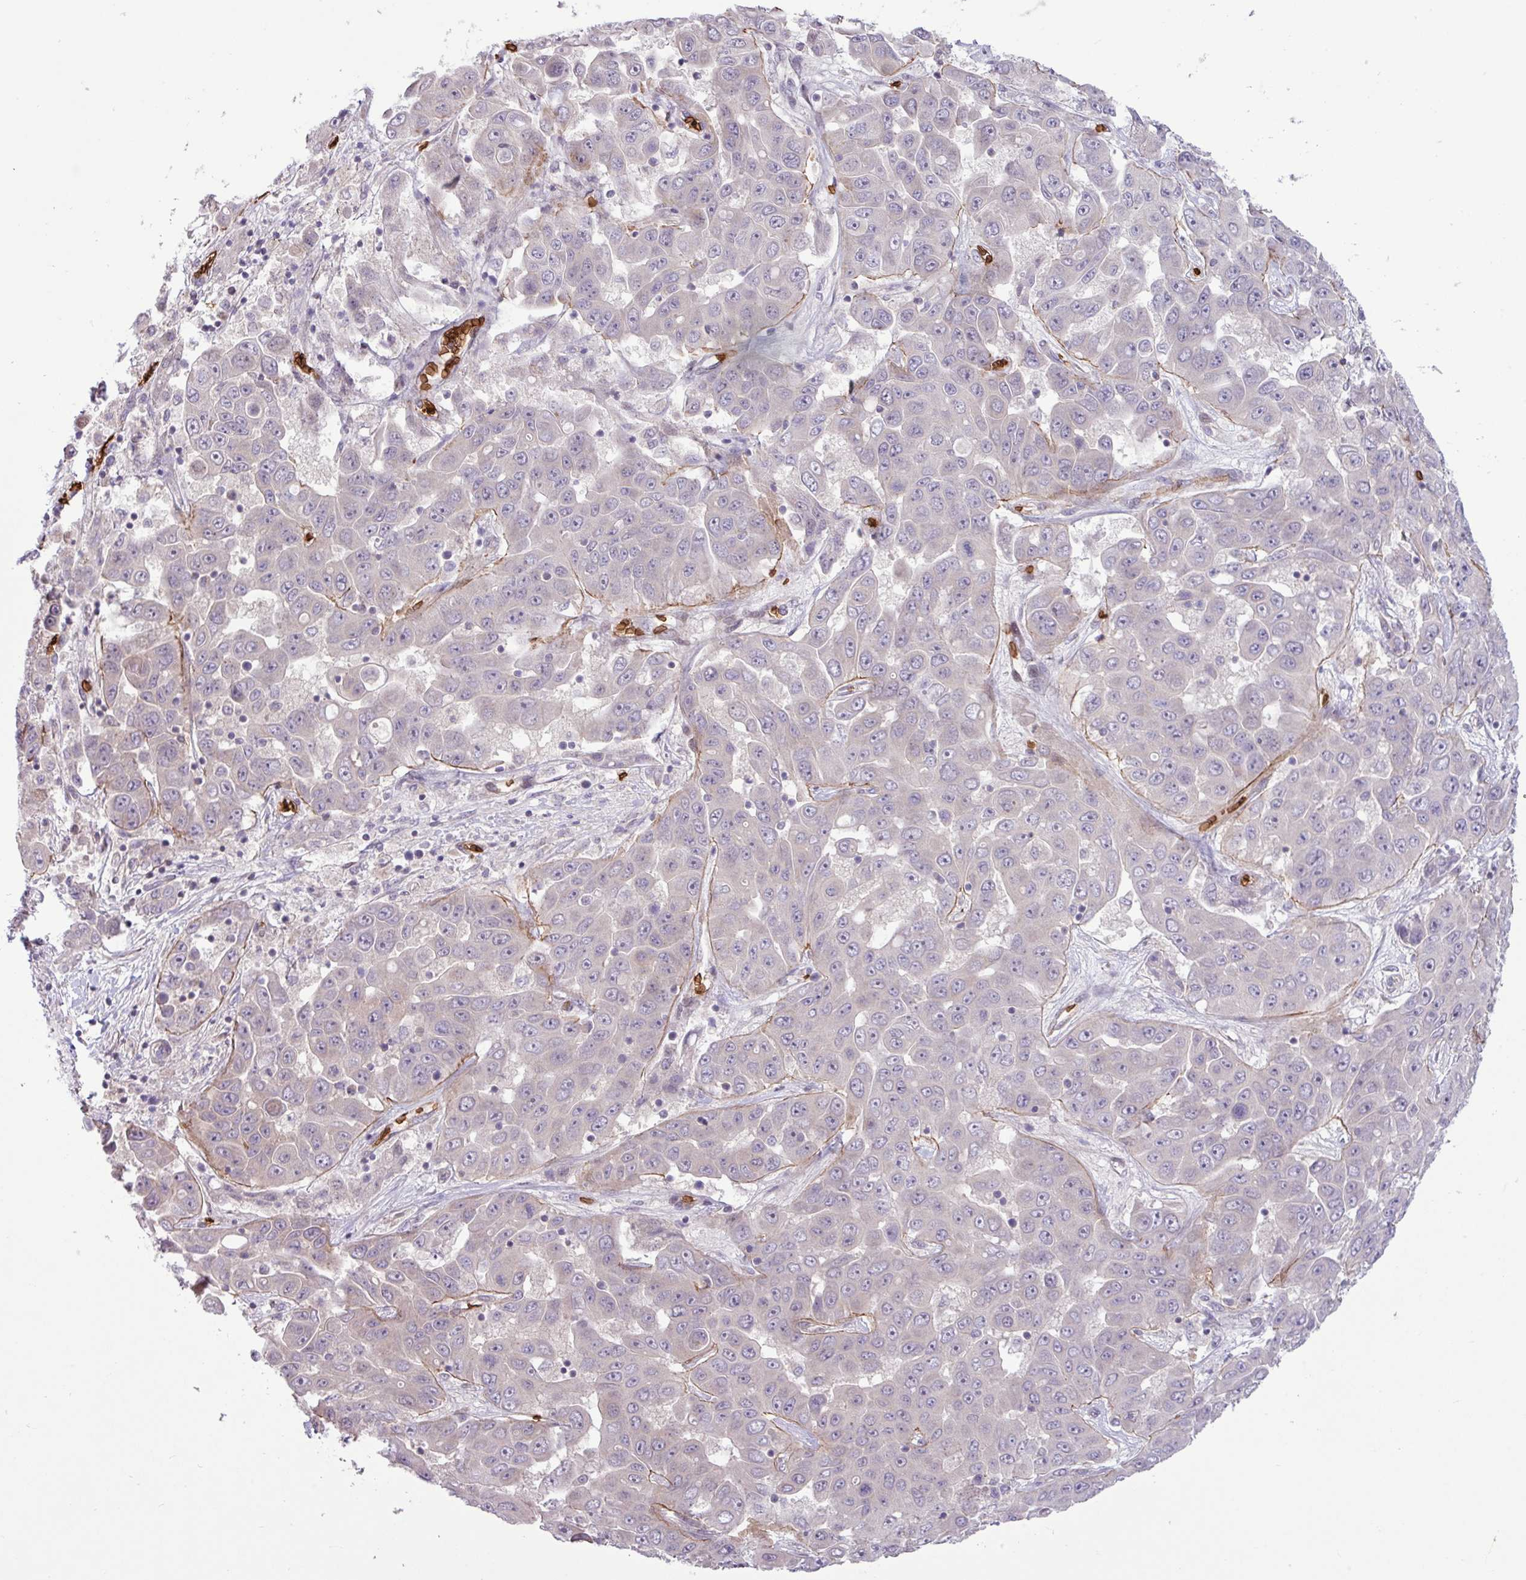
{"staining": {"intensity": "negative", "quantity": "none", "location": "none"}, "tissue": "liver cancer", "cell_type": "Tumor cells", "image_type": "cancer", "snomed": [{"axis": "morphology", "description": "Cholangiocarcinoma"}, {"axis": "topography", "description": "Liver"}], "caption": "Tumor cells show no significant protein staining in liver cancer (cholangiocarcinoma). The staining was performed using DAB to visualize the protein expression in brown, while the nuclei were stained in blue with hematoxylin (Magnification: 20x).", "gene": "RAD21L1", "patient": {"sex": "female", "age": 52}}